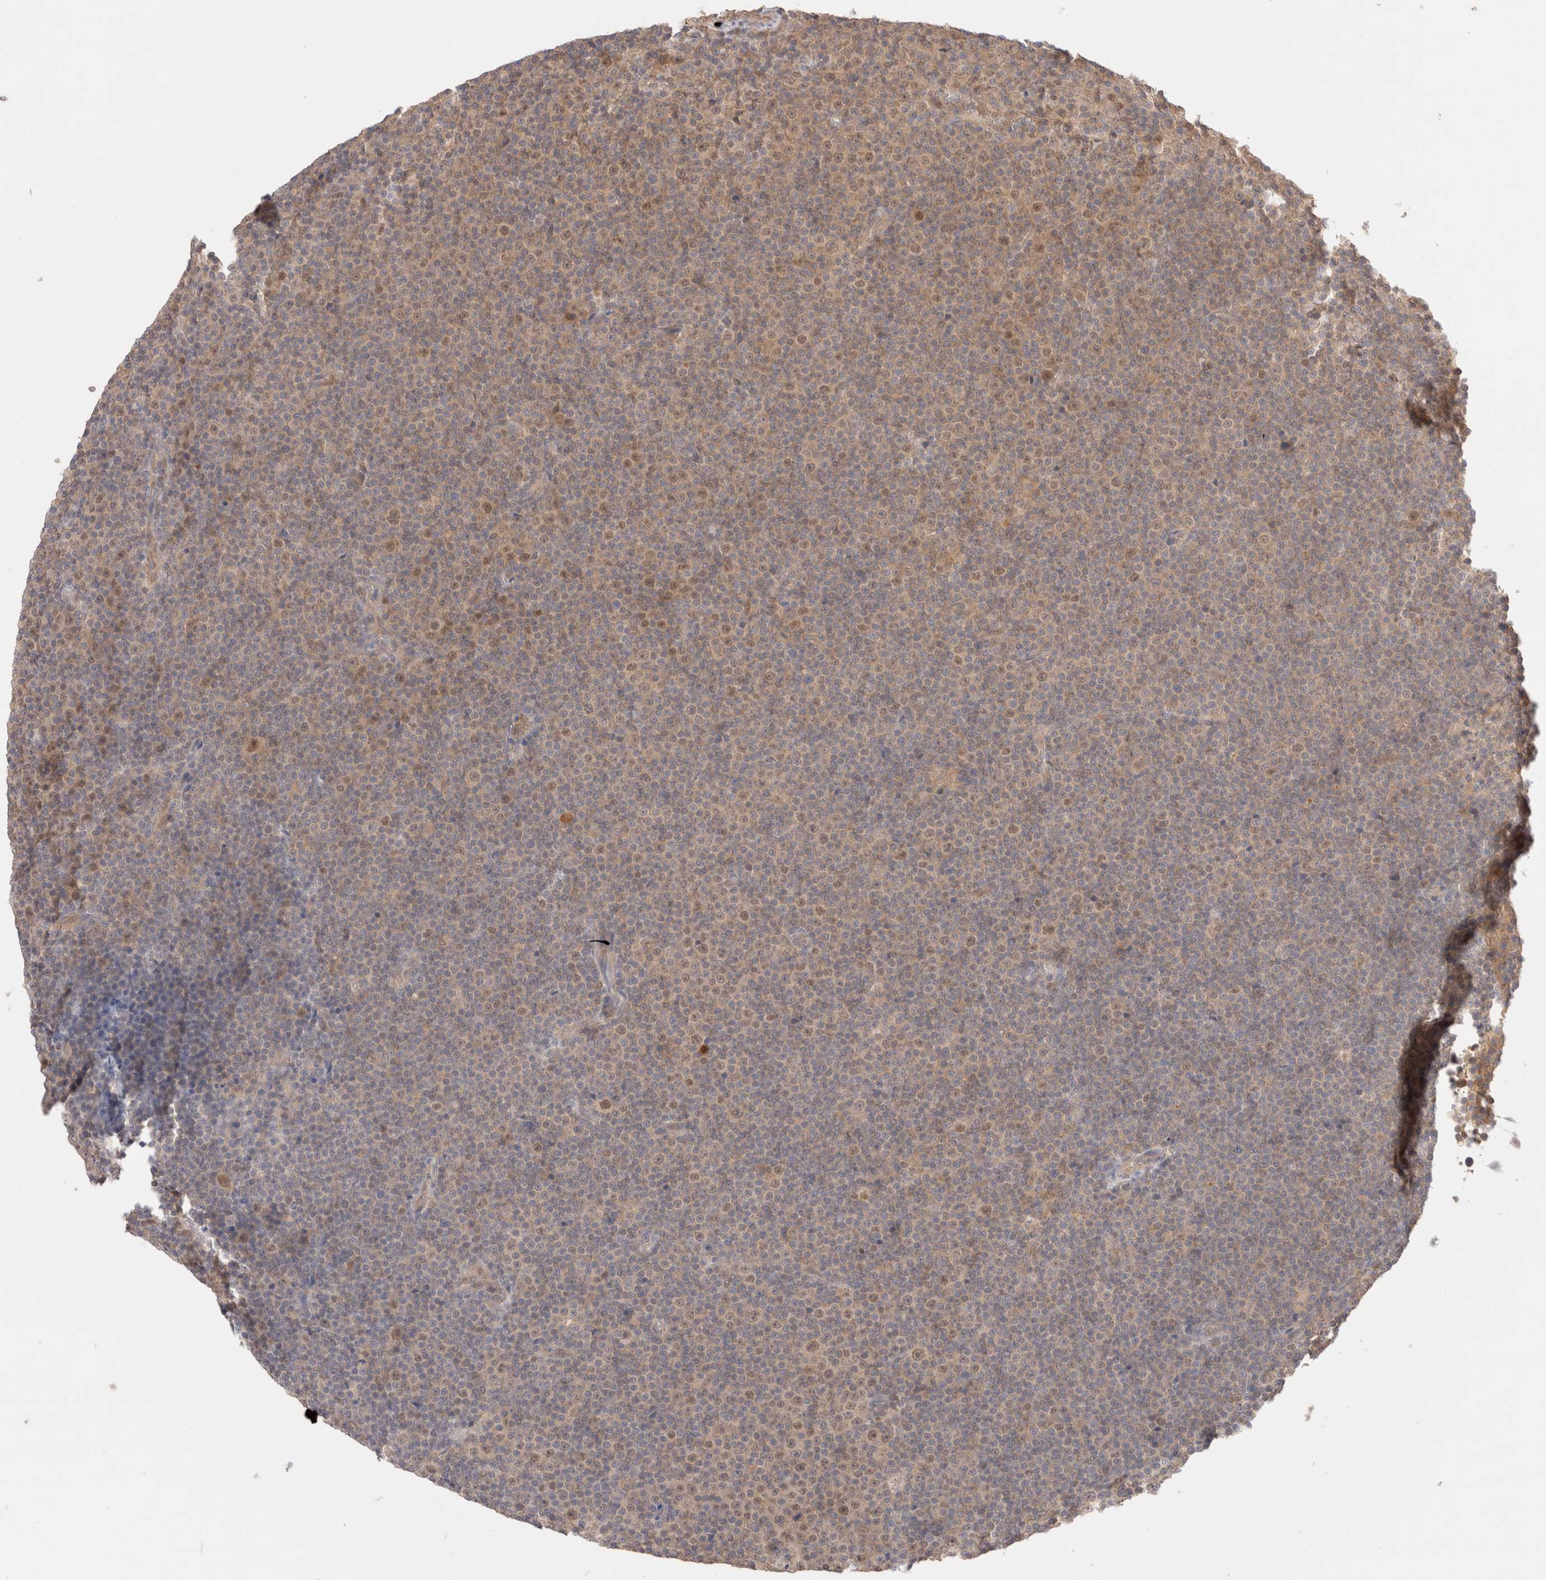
{"staining": {"intensity": "weak", "quantity": ">75%", "location": "nuclear"}, "tissue": "lymphoma", "cell_type": "Tumor cells", "image_type": "cancer", "snomed": [{"axis": "morphology", "description": "Malignant lymphoma, non-Hodgkin's type, Low grade"}, {"axis": "topography", "description": "Lymph node"}], "caption": "Malignant lymphoma, non-Hodgkin's type (low-grade) stained with a protein marker displays weak staining in tumor cells.", "gene": "CARNMT1", "patient": {"sex": "female", "age": 67}}